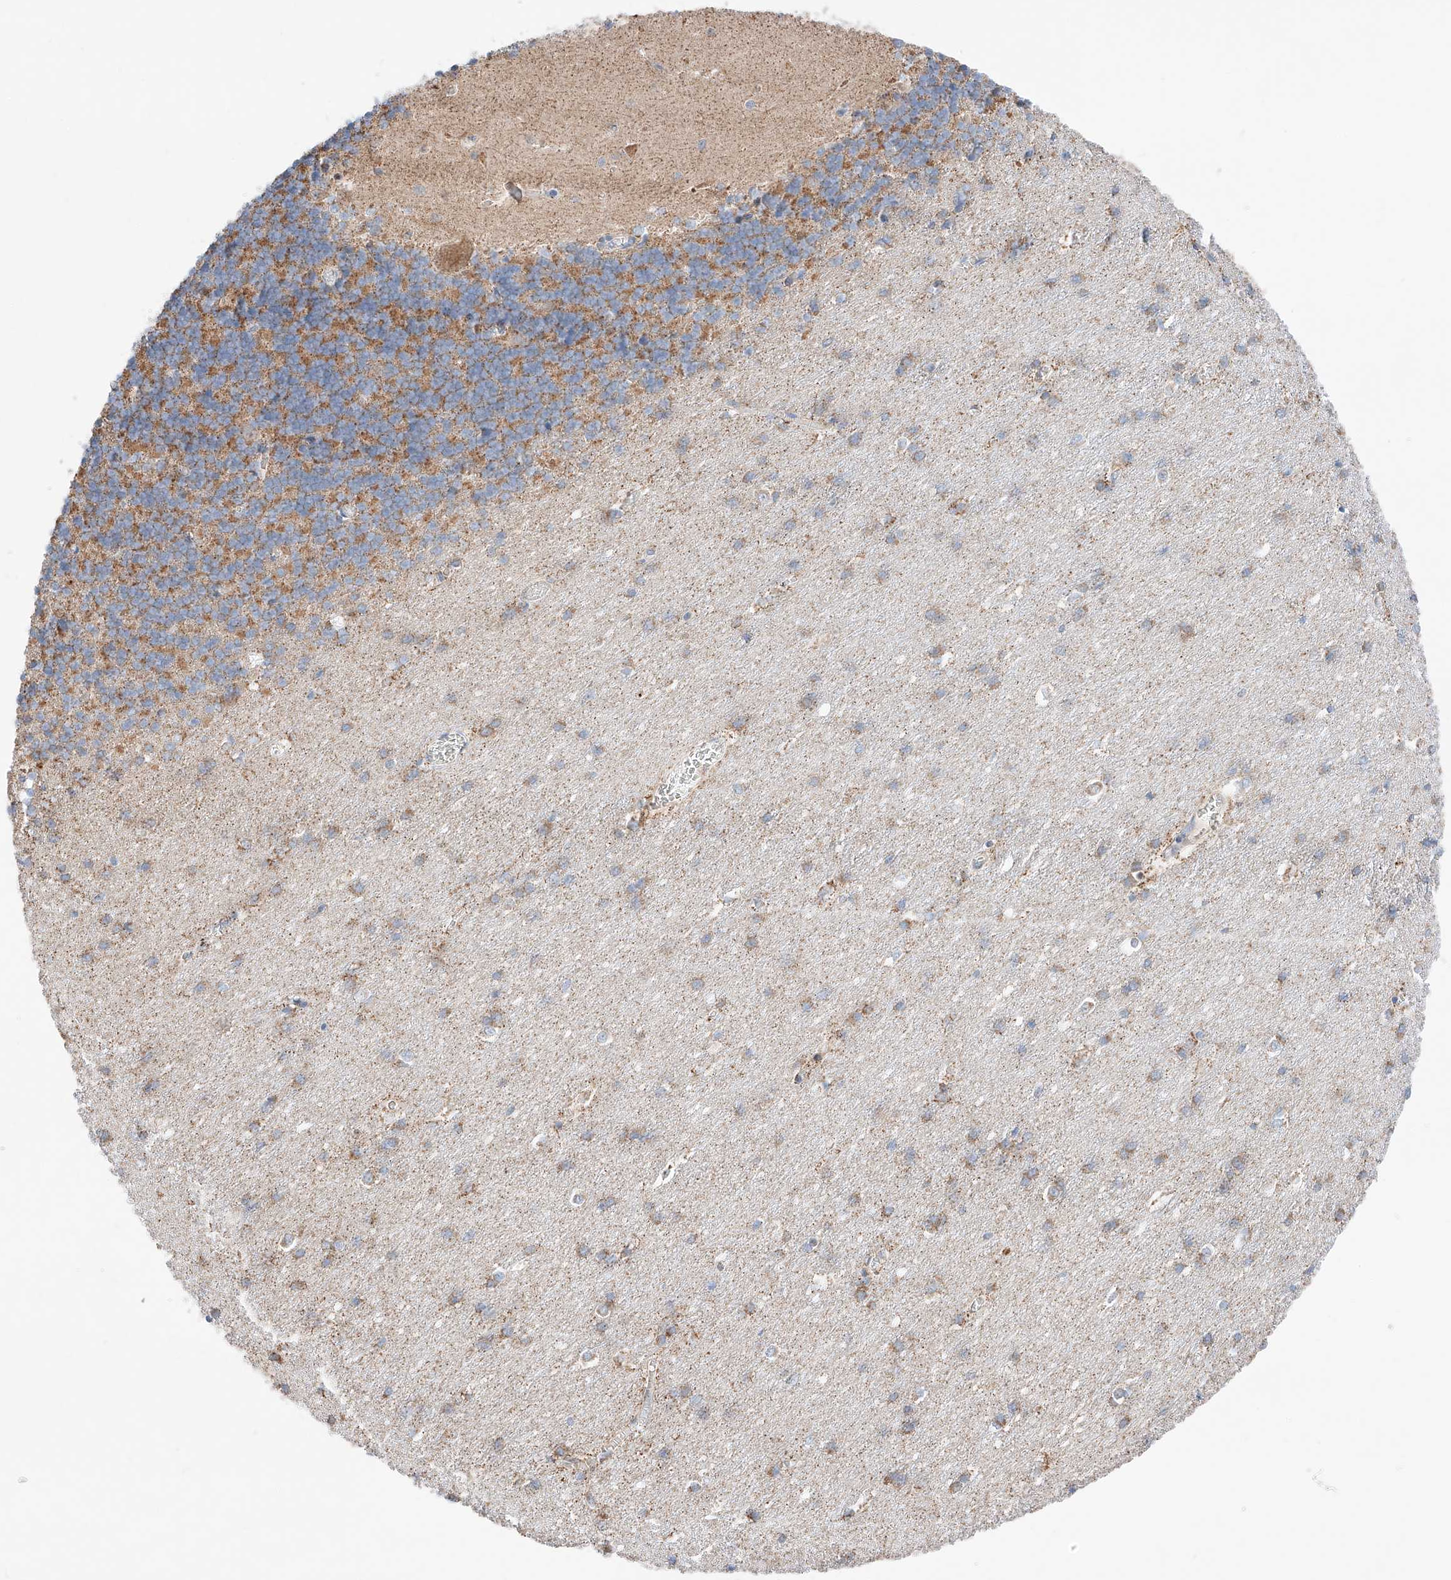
{"staining": {"intensity": "moderate", "quantity": "25%-75%", "location": "cytoplasmic/membranous"}, "tissue": "cerebellum", "cell_type": "Cells in granular layer", "image_type": "normal", "snomed": [{"axis": "morphology", "description": "Normal tissue, NOS"}, {"axis": "topography", "description": "Cerebellum"}], "caption": "Moderate cytoplasmic/membranous positivity is present in approximately 25%-75% of cells in granular layer in benign cerebellum.", "gene": "KTI12", "patient": {"sex": "male", "age": 37}}